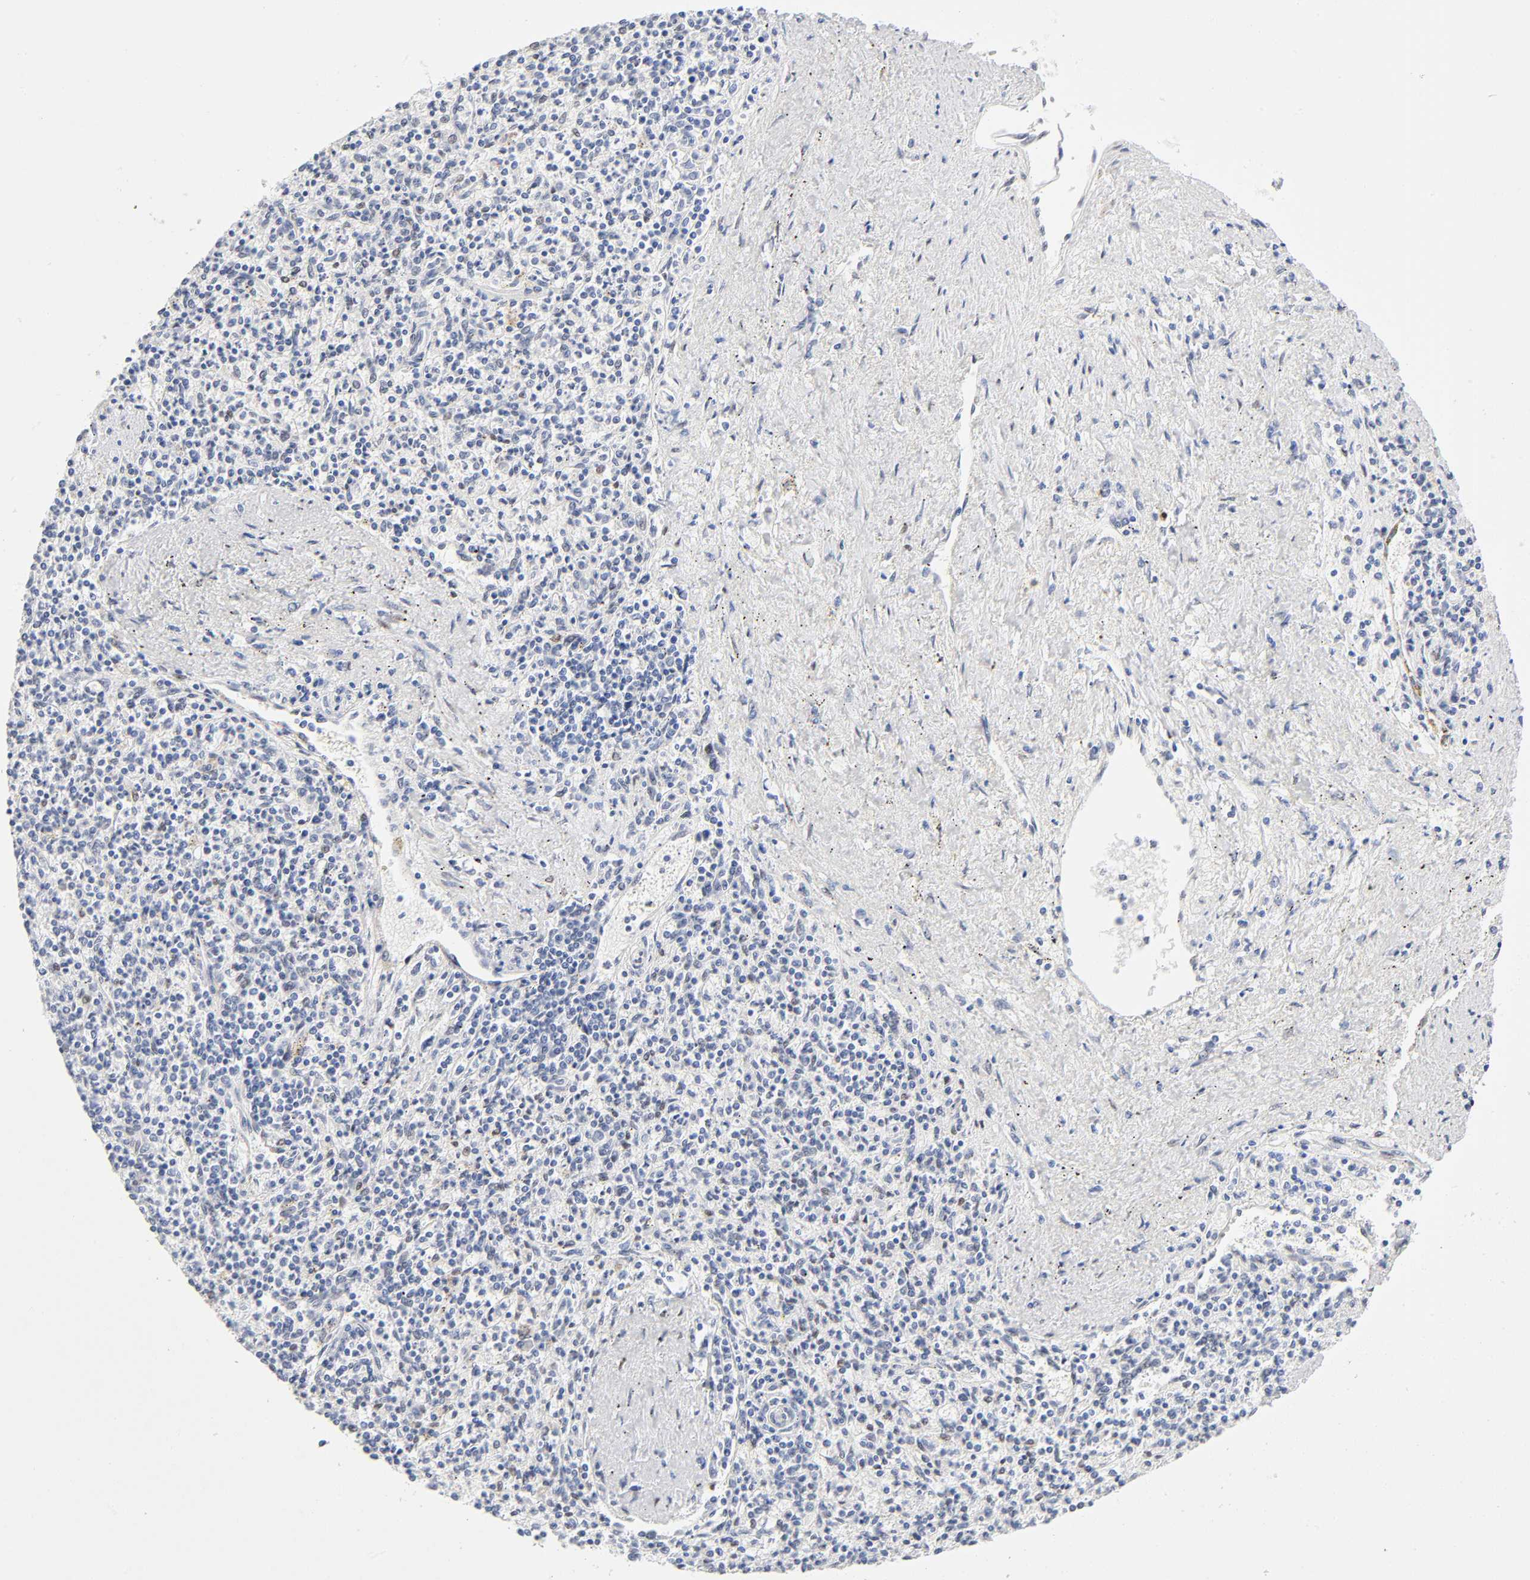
{"staining": {"intensity": "moderate", "quantity": ">75%", "location": "nuclear"}, "tissue": "spleen", "cell_type": "Cells in red pulp", "image_type": "normal", "snomed": [{"axis": "morphology", "description": "Normal tissue, NOS"}, {"axis": "topography", "description": "Spleen"}], "caption": "The image reveals a brown stain indicating the presence of a protein in the nuclear of cells in red pulp in spleen. (Stains: DAB in brown, nuclei in blue, Microscopy: brightfield microscopy at high magnification).", "gene": "NFIC", "patient": {"sex": "male", "age": 72}}